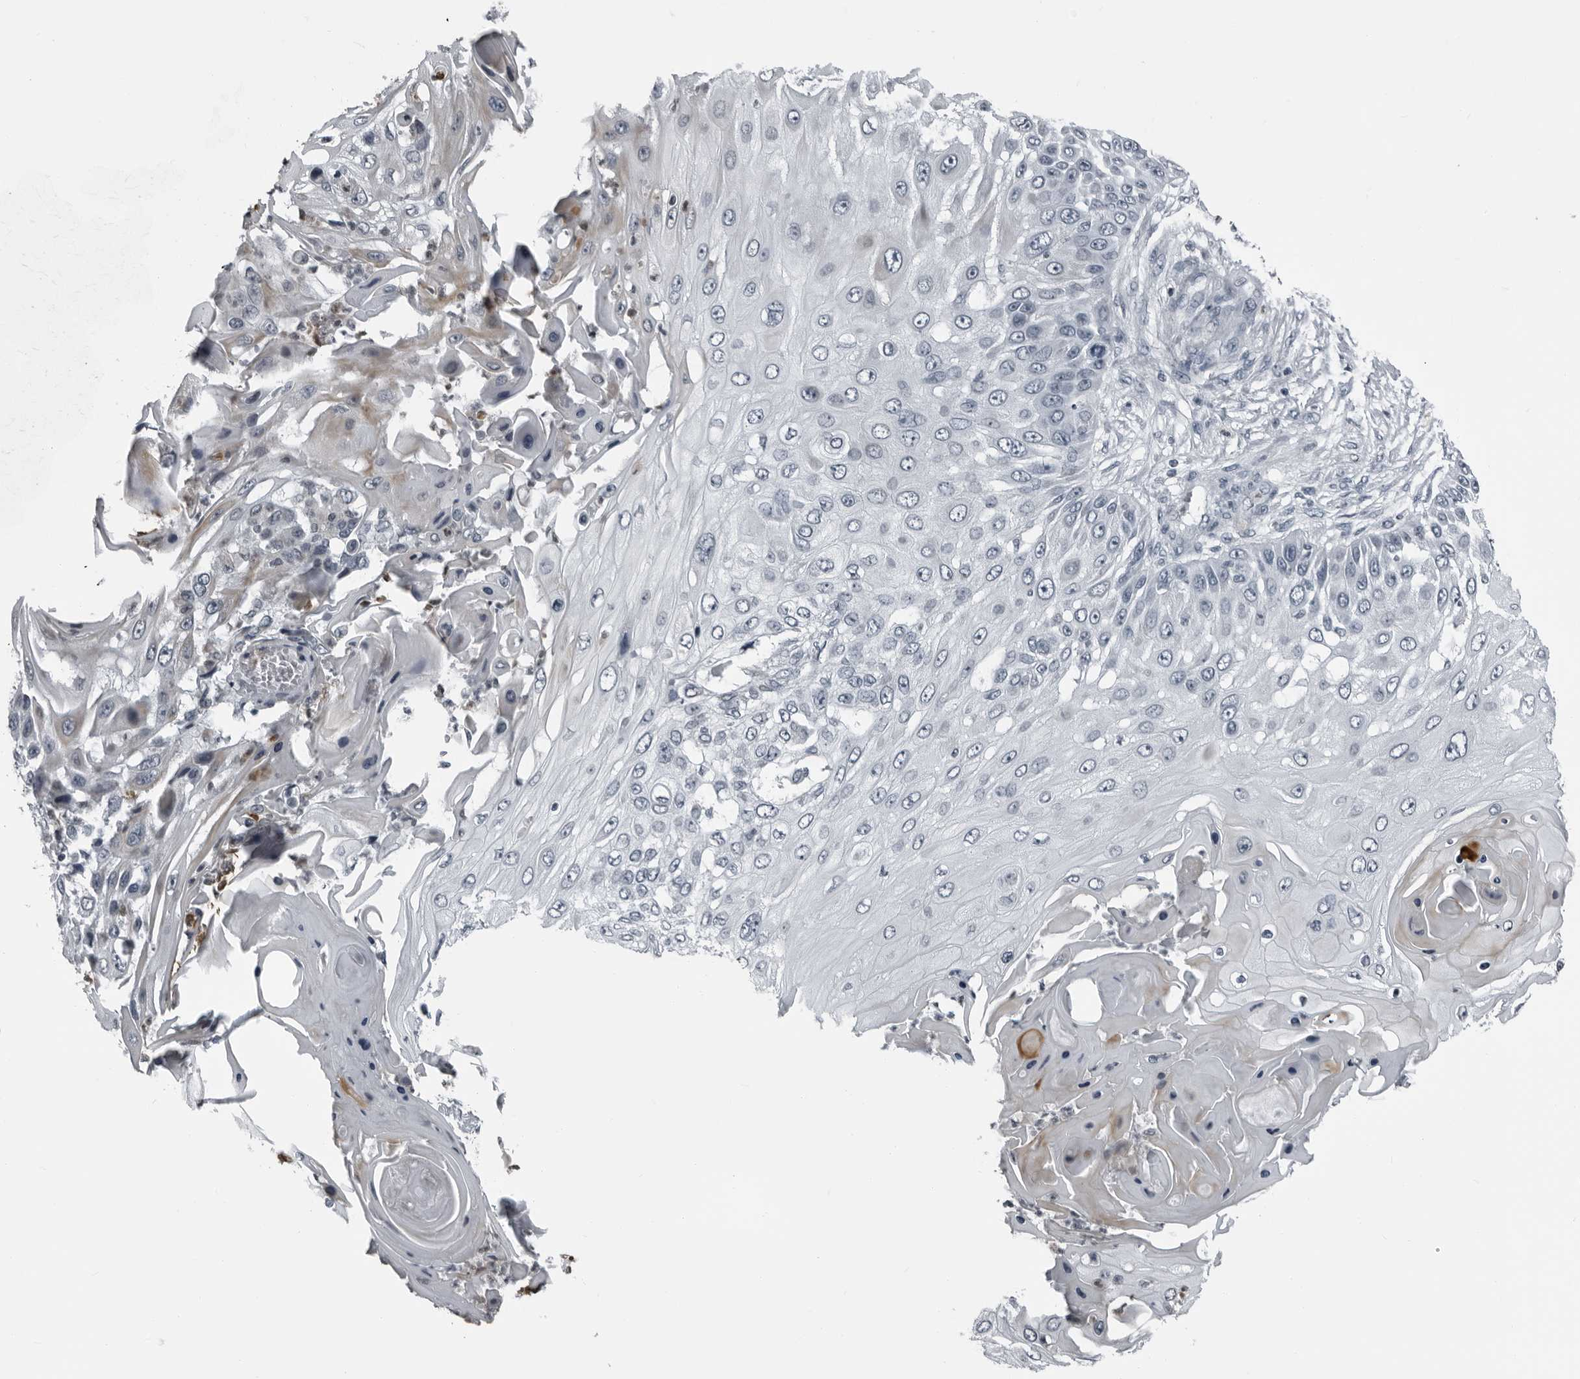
{"staining": {"intensity": "weak", "quantity": "<25%", "location": "cytoplasmic/membranous"}, "tissue": "skin cancer", "cell_type": "Tumor cells", "image_type": "cancer", "snomed": [{"axis": "morphology", "description": "Squamous cell carcinoma, NOS"}, {"axis": "topography", "description": "Skin"}], "caption": "An IHC image of skin squamous cell carcinoma is shown. There is no staining in tumor cells of skin squamous cell carcinoma.", "gene": "RTCA", "patient": {"sex": "female", "age": 44}}